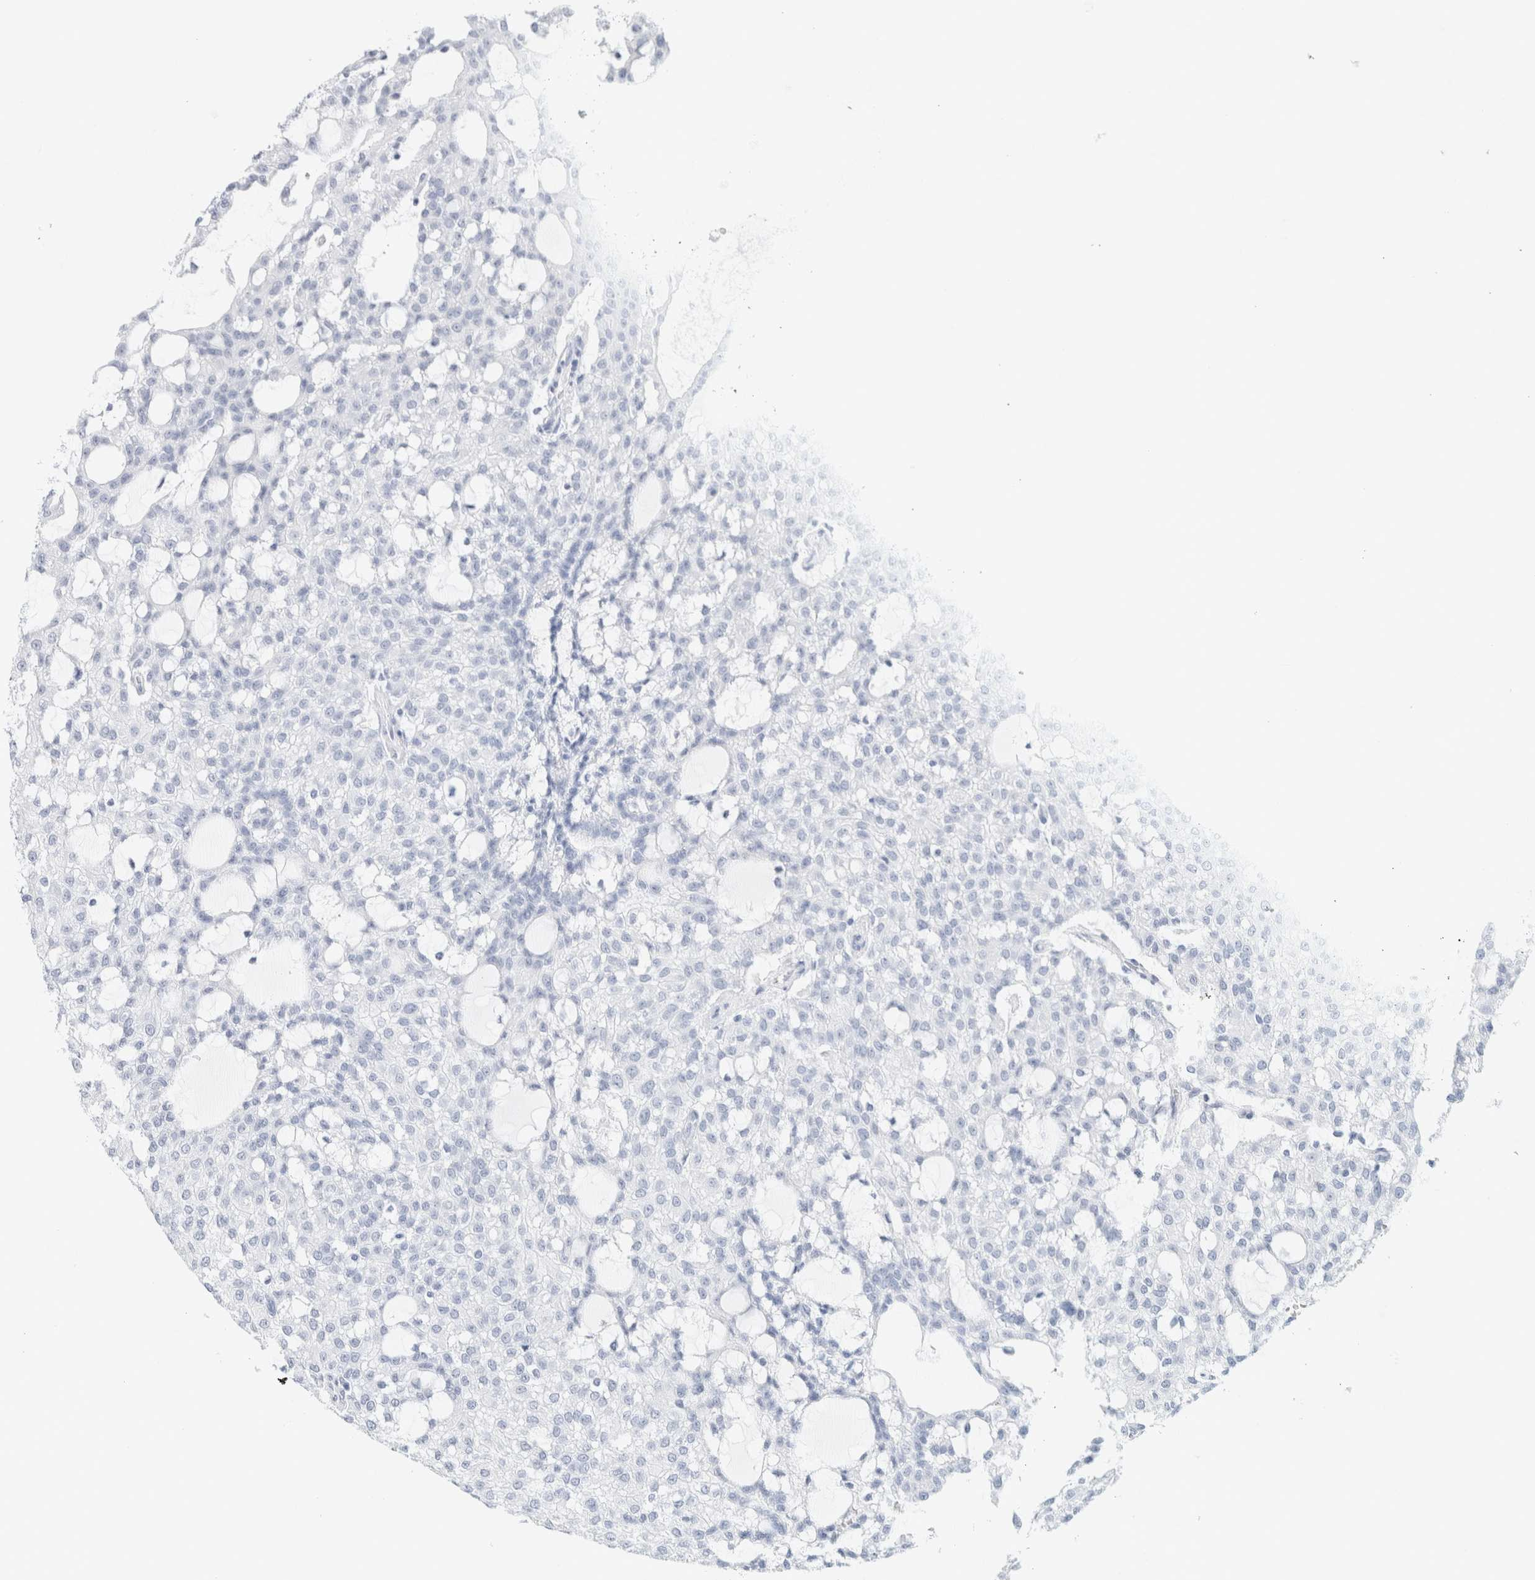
{"staining": {"intensity": "negative", "quantity": "none", "location": "none"}, "tissue": "renal cancer", "cell_type": "Tumor cells", "image_type": "cancer", "snomed": [{"axis": "morphology", "description": "Adenocarcinoma, NOS"}, {"axis": "topography", "description": "Kidney"}], "caption": "IHC of renal cancer (adenocarcinoma) demonstrates no expression in tumor cells.", "gene": "RTN4", "patient": {"sex": "male", "age": 63}}